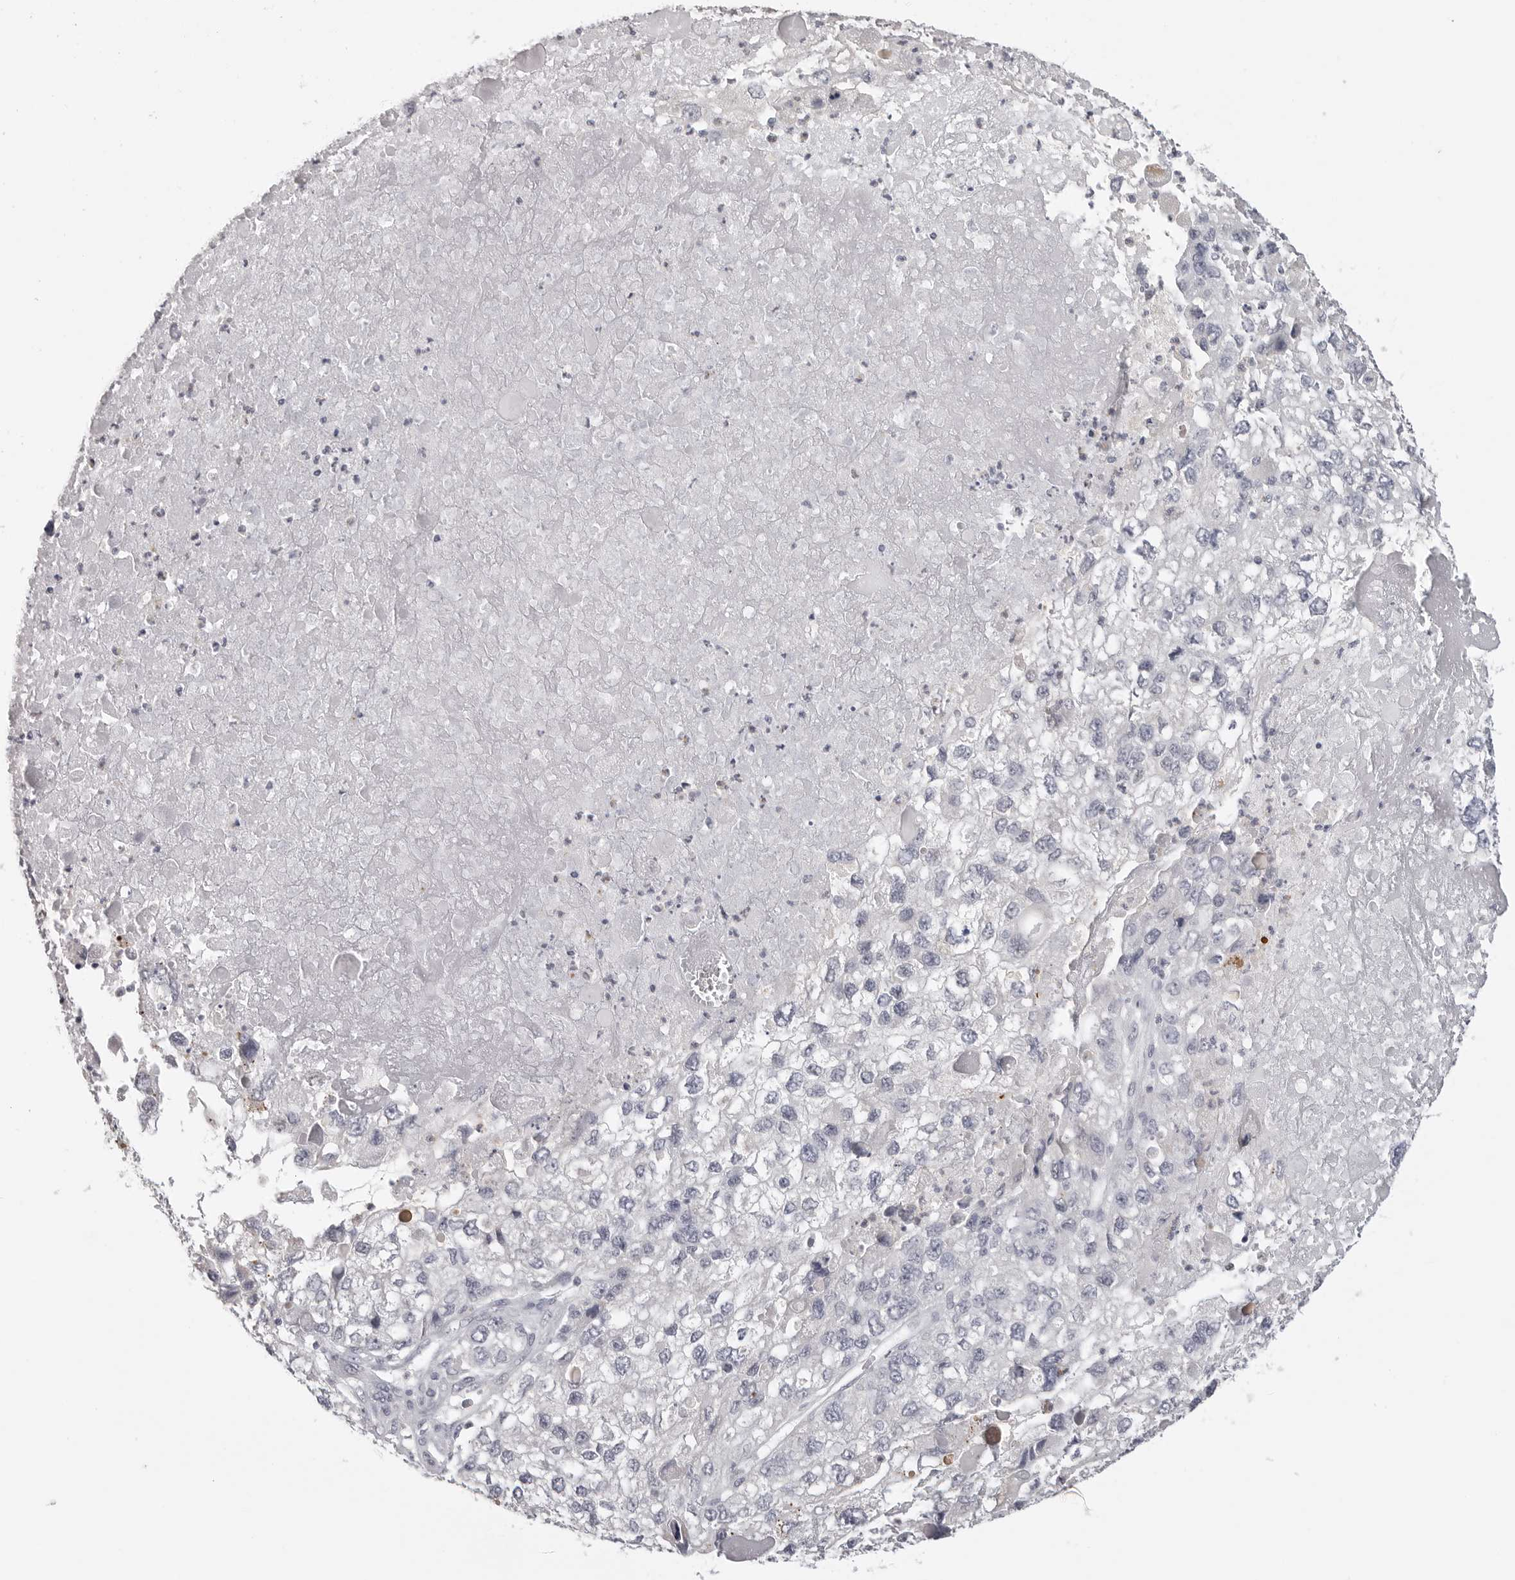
{"staining": {"intensity": "negative", "quantity": "none", "location": "none"}, "tissue": "endometrial cancer", "cell_type": "Tumor cells", "image_type": "cancer", "snomed": [{"axis": "morphology", "description": "Adenocarcinoma, NOS"}, {"axis": "topography", "description": "Endometrium"}], "caption": "Tumor cells are negative for brown protein staining in endometrial cancer (adenocarcinoma).", "gene": "HMGCS2", "patient": {"sex": "female", "age": 49}}